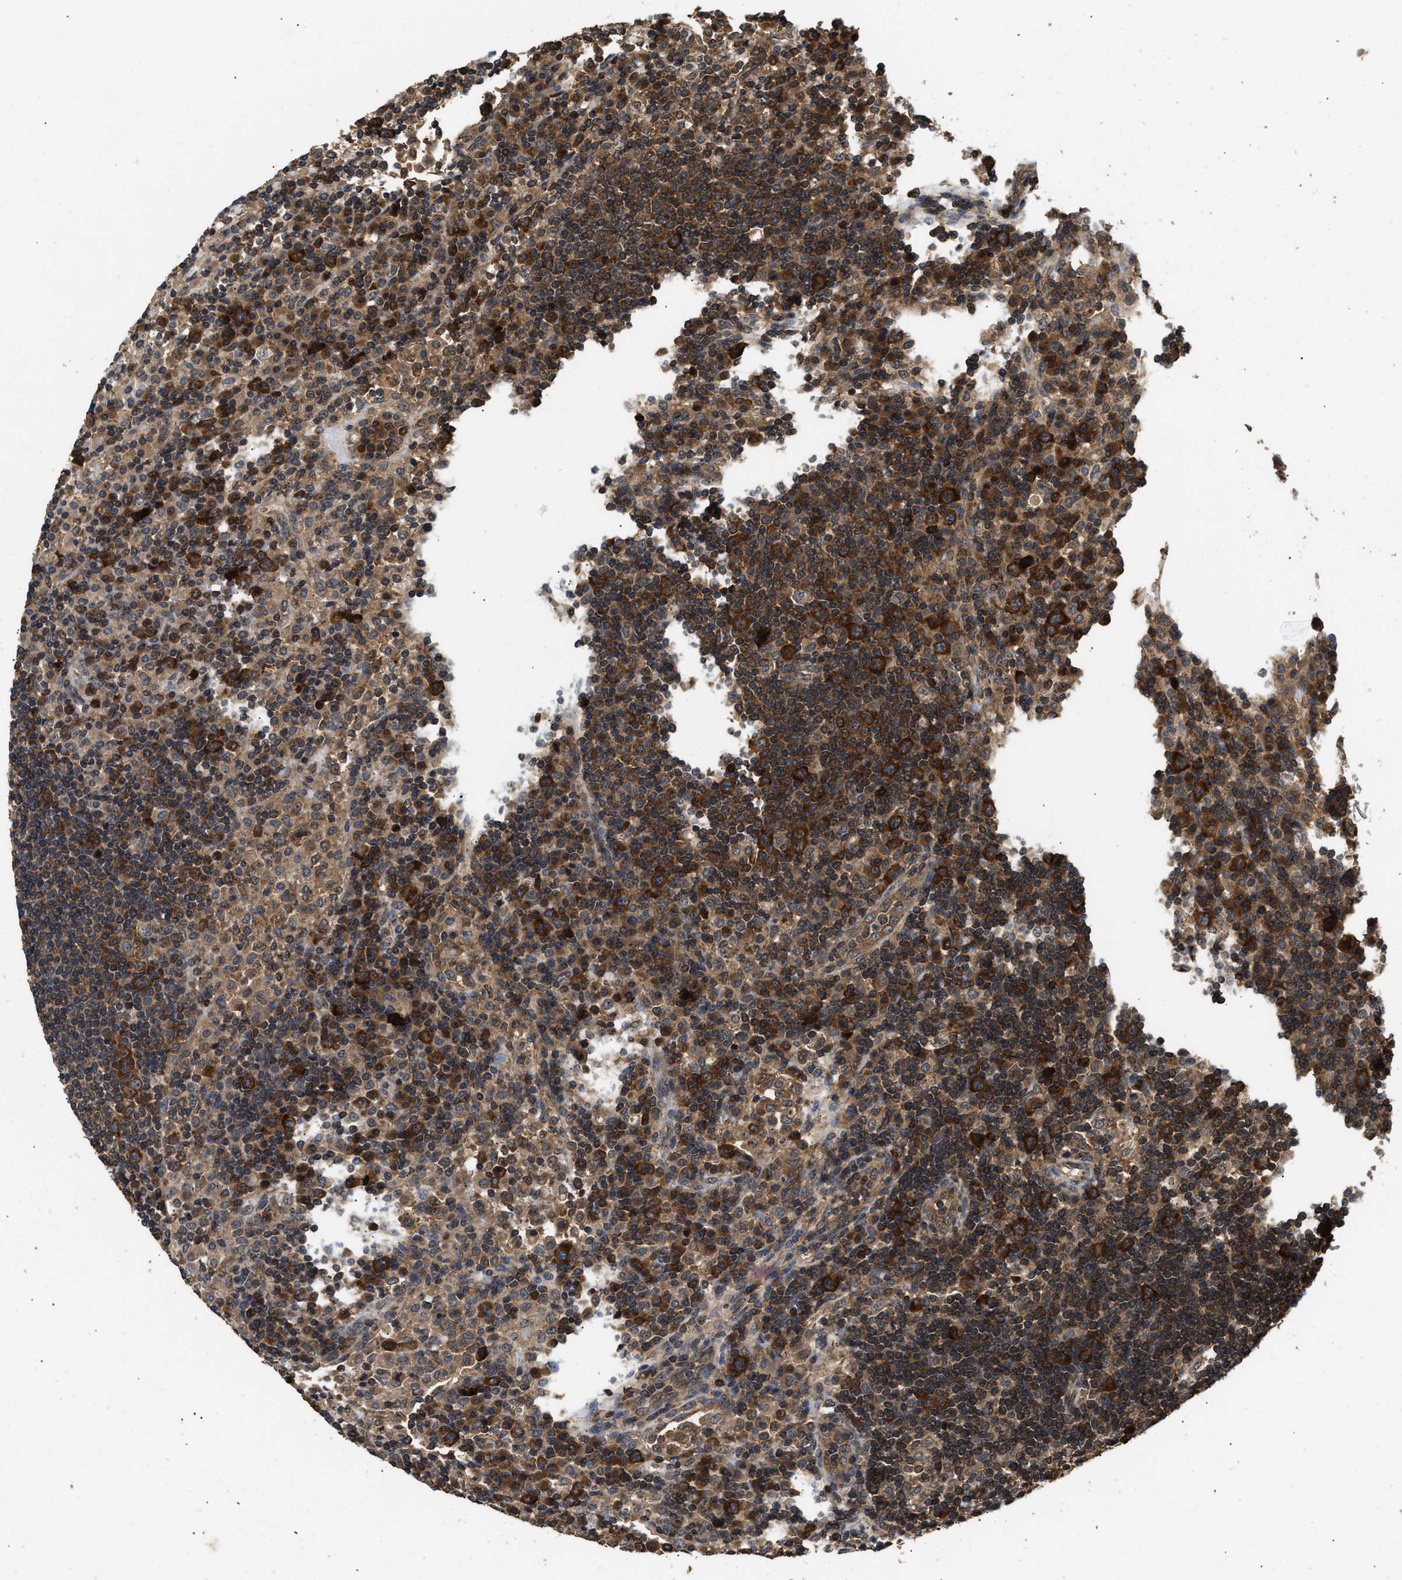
{"staining": {"intensity": "strong", "quantity": "25%-75%", "location": "cytoplasmic/membranous"}, "tissue": "lymph node", "cell_type": "Non-germinal center cells", "image_type": "normal", "snomed": [{"axis": "morphology", "description": "Normal tissue, NOS"}, {"axis": "topography", "description": "Lymph node"}], "caption": "A high-resolution photomicrograph shows immunohistochemistry (IHC) staining of normal lymph node, which displays strong cytoplasmic/membranous expression in about 25%-75% of non-germinal center cells. Ihc stains the protein of interest in brown and the nuclei are stained blue.", "gene": "DNAJC2", "patient": {"sex": "female", "age": 53}}